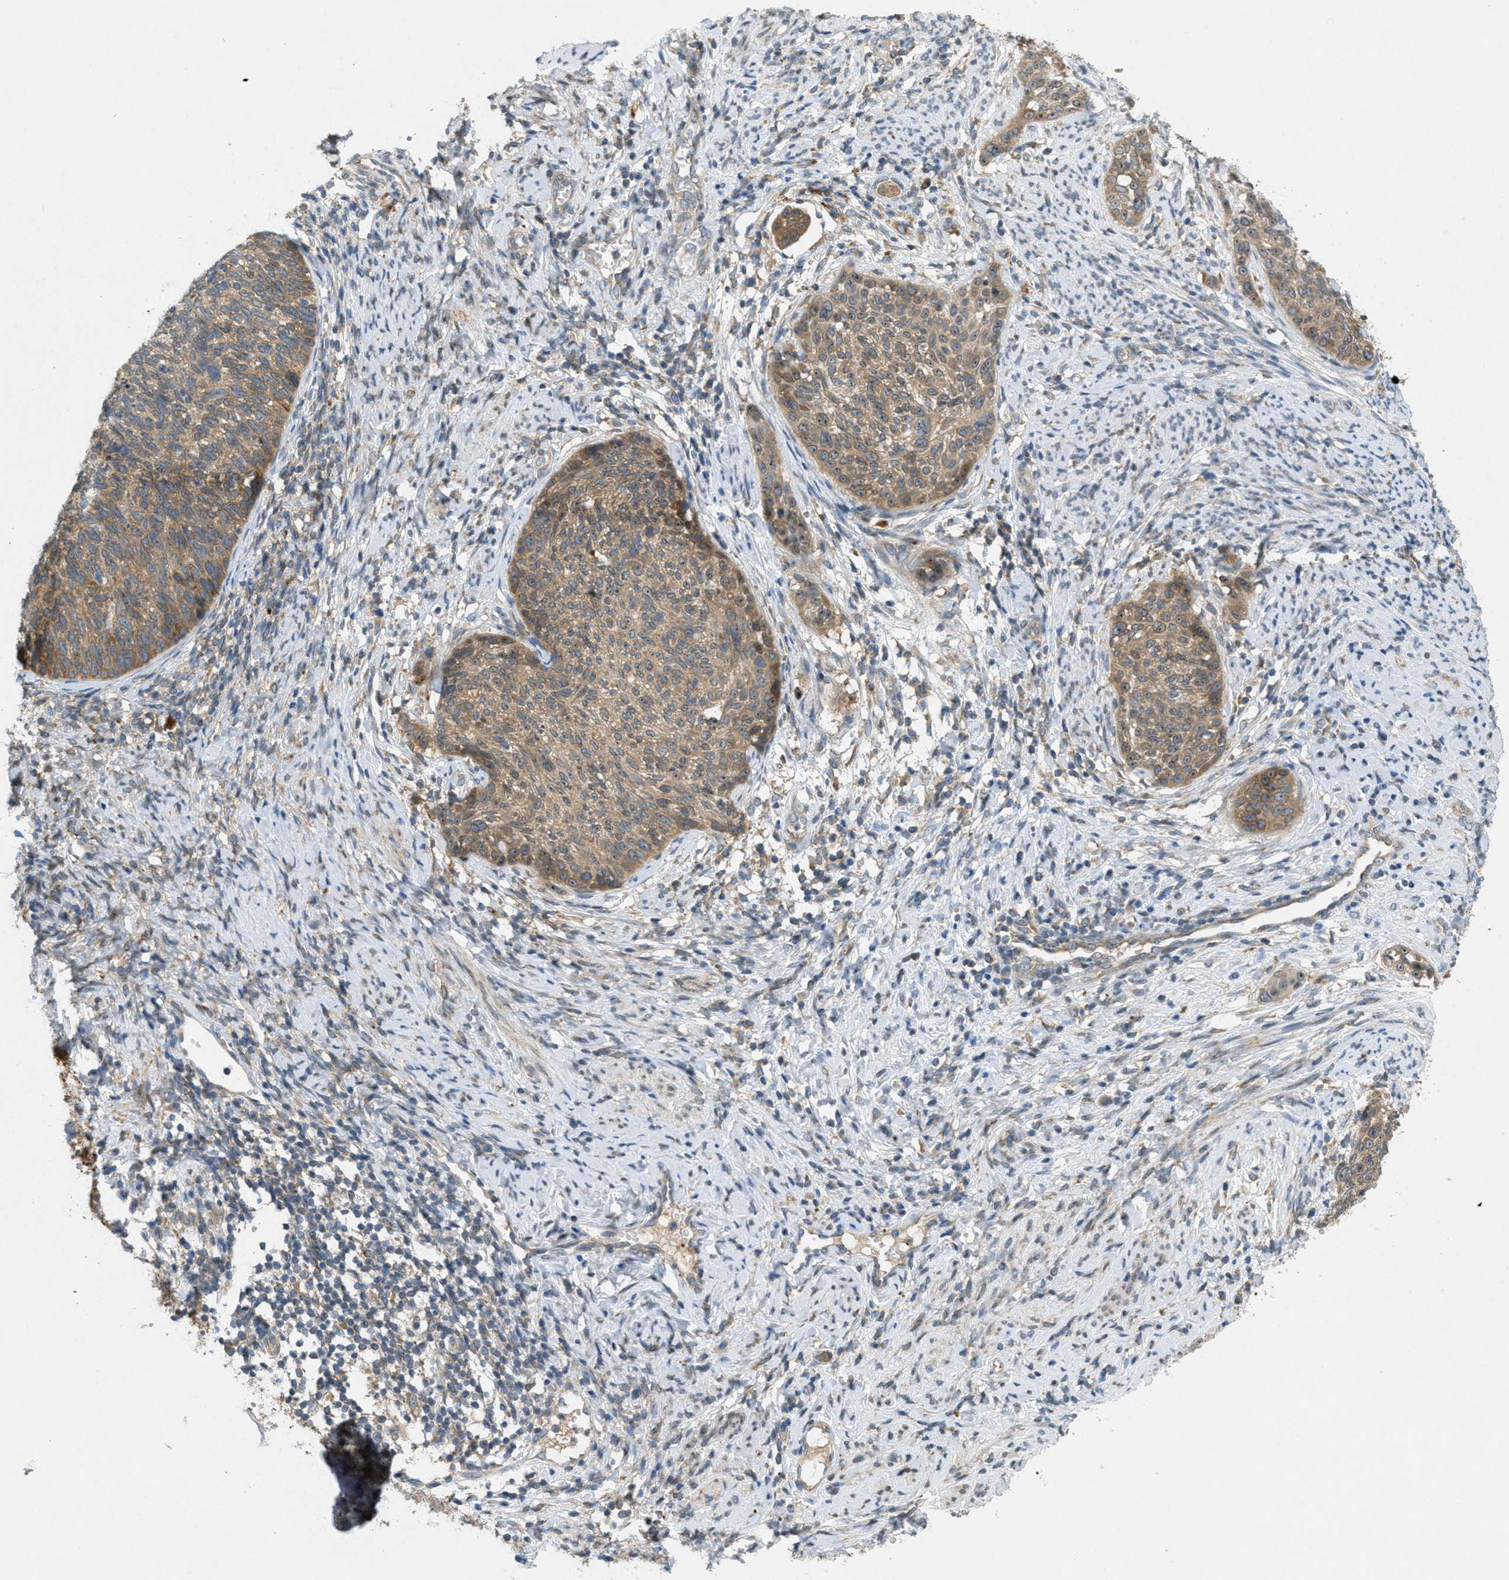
{"staining": {"intensity": "moderate", "quantity": ">75%", "location": "cytoplasmic/membranous"}, "tissue": "cervical cancer", "cell_type": "Tumor cells", "image_type": "cancer", "snomed": [{"axis": "morphology", "description": "Squamous cell carcinoma, NOS"}, {"axis": "topography", "description": "Cervix"}], "caption": "Protein analysis of cervical cancer (squamous cell carcinoma) tissue demonstrates moderate cytoplasmic/membranous expression in approximately >75% of tumor cells. (Brightfield microscopy of DAB IHC at high magnification).", "gene": "SIGMAR1", "patient": {"sex": "female", "age": 70}}